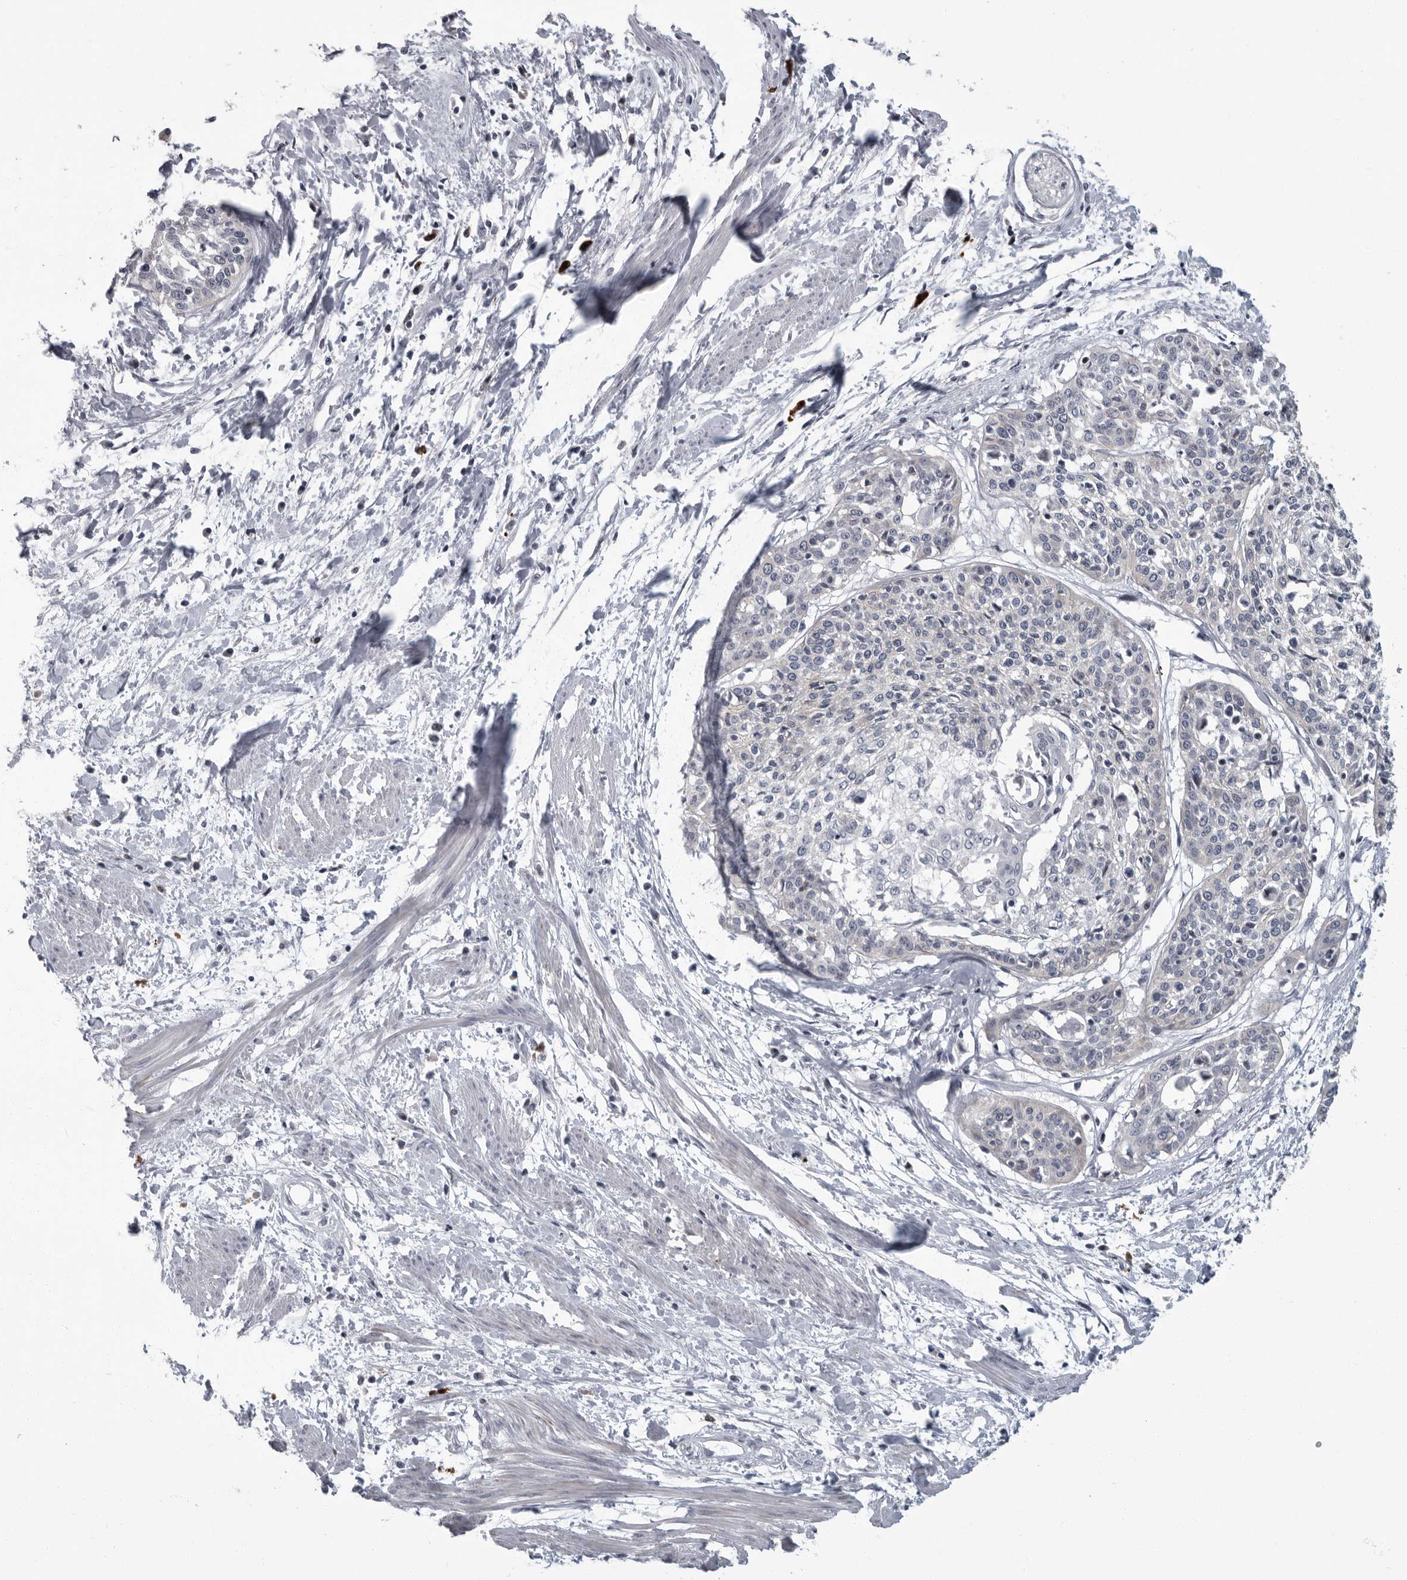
{"staining": {"intensity": "negative", "quantity": "none", "location": "none"}, "tissue": "cervical cancer", "cell_type": "Tumor cells", "image_type": "cancer", "snomed": [{"axis": "morphology", "description": "Squamous cell carcinoma, NOS"}, {"axis": "topography", "description": "Cervix"}], "caption": "DAB immunohistochemical staining of squamous cell carcinoma (cervical) shows no significant staining in tumor cells. (DAB immunohistochemistry (IHC) with hematoxylin counter stain).", "gene": "SLC25A39", "patient": {"sex": "female", "age": 57}}